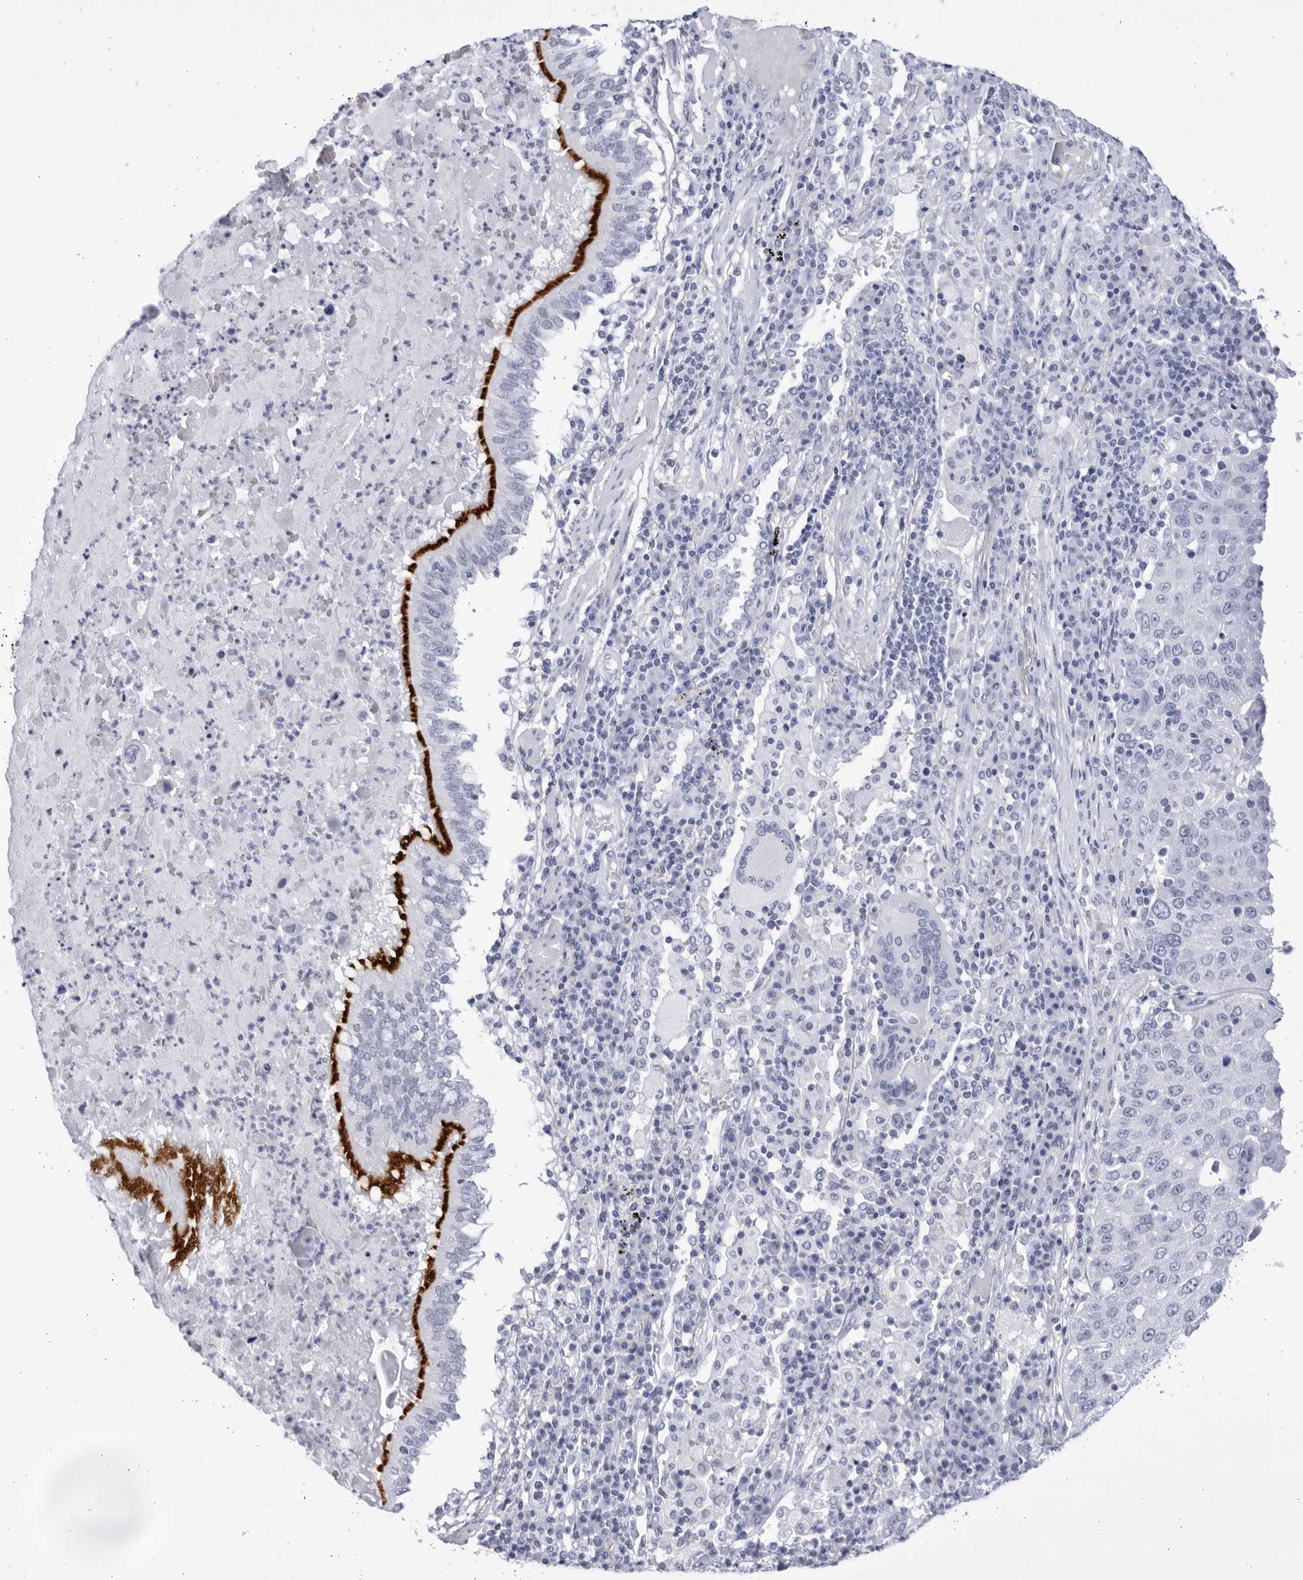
{"staining": {"intensity": "negative", "quantity": "none", "location": "none"}, "tissue": "lung cancer", "cell_type": "Tumor cells", "image_type": "cancer", "snomed": [{"axis": "morphology", "description": "Squamous cell carcinoma, NOS"}, {"axis": "topography", "description": "Lung"}], "caption": "Lung cancer stained for a protein using immunohistochemistry (IHC) demonstrates no expression tumor cells.", "gene": "CCDC181", "patient": {"sex": "male", "age": 65}}